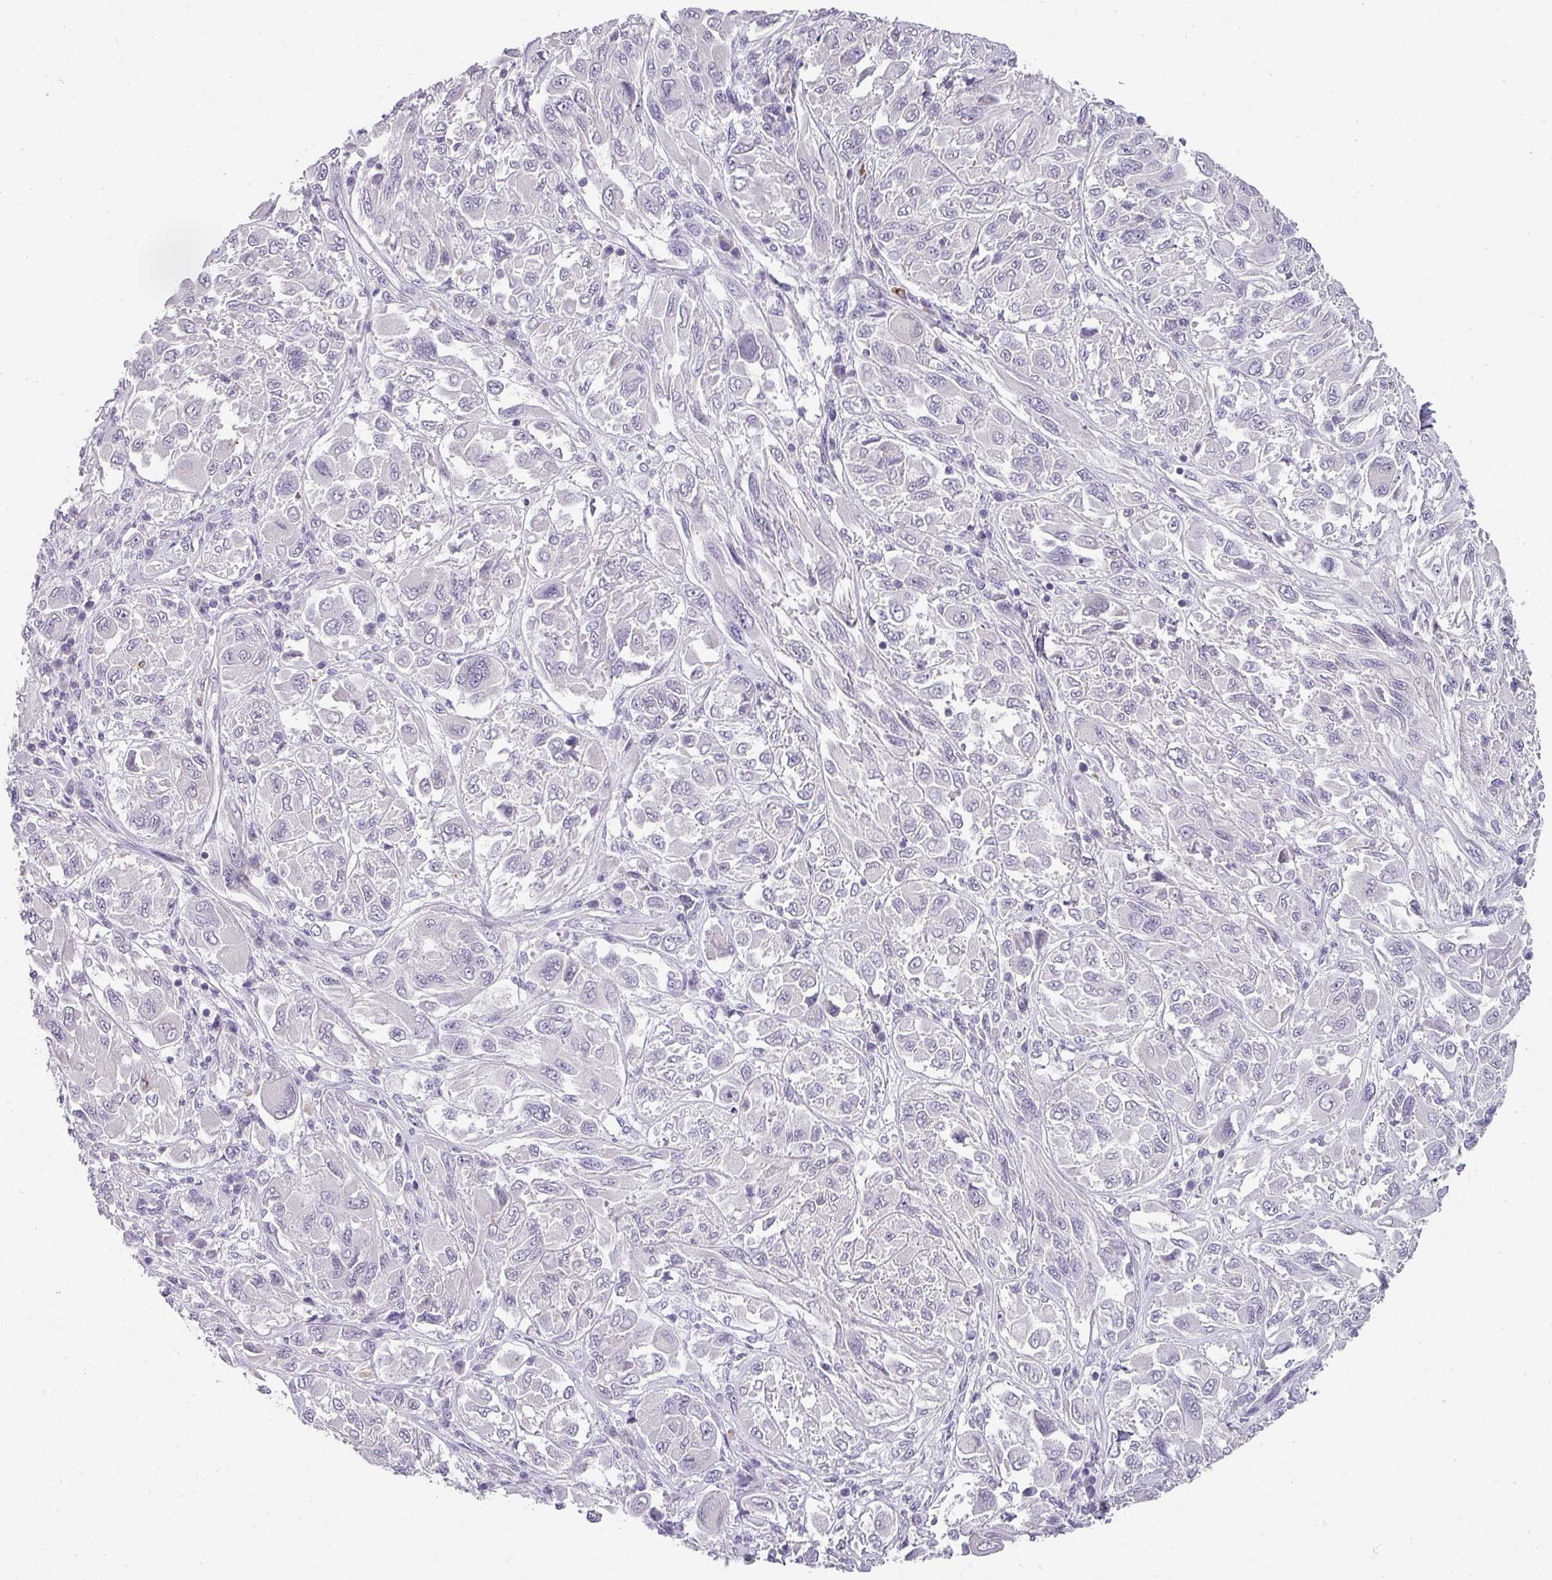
{"staining": {"intensity": "negative", "quantity": "none", "location": "none"}, "tissue": "melanoma", "cell_type": "Tumor cells", "image_type": "cancer", "snomed": [{"axis": "morphology", "description": "Malignant melanoma, NOS"}, {"axis": "topography", "description": "Skin"}], "caption": "High magnification brightfield microscopy of melanoma stained with DAB (3,3'-diaminobenzidine) (brown) and counterstained with hematoxylin (blue): tumor cells show no significant positivity.", "gene": "BTLA", "patient": {"sex": "female", "age": 91}}